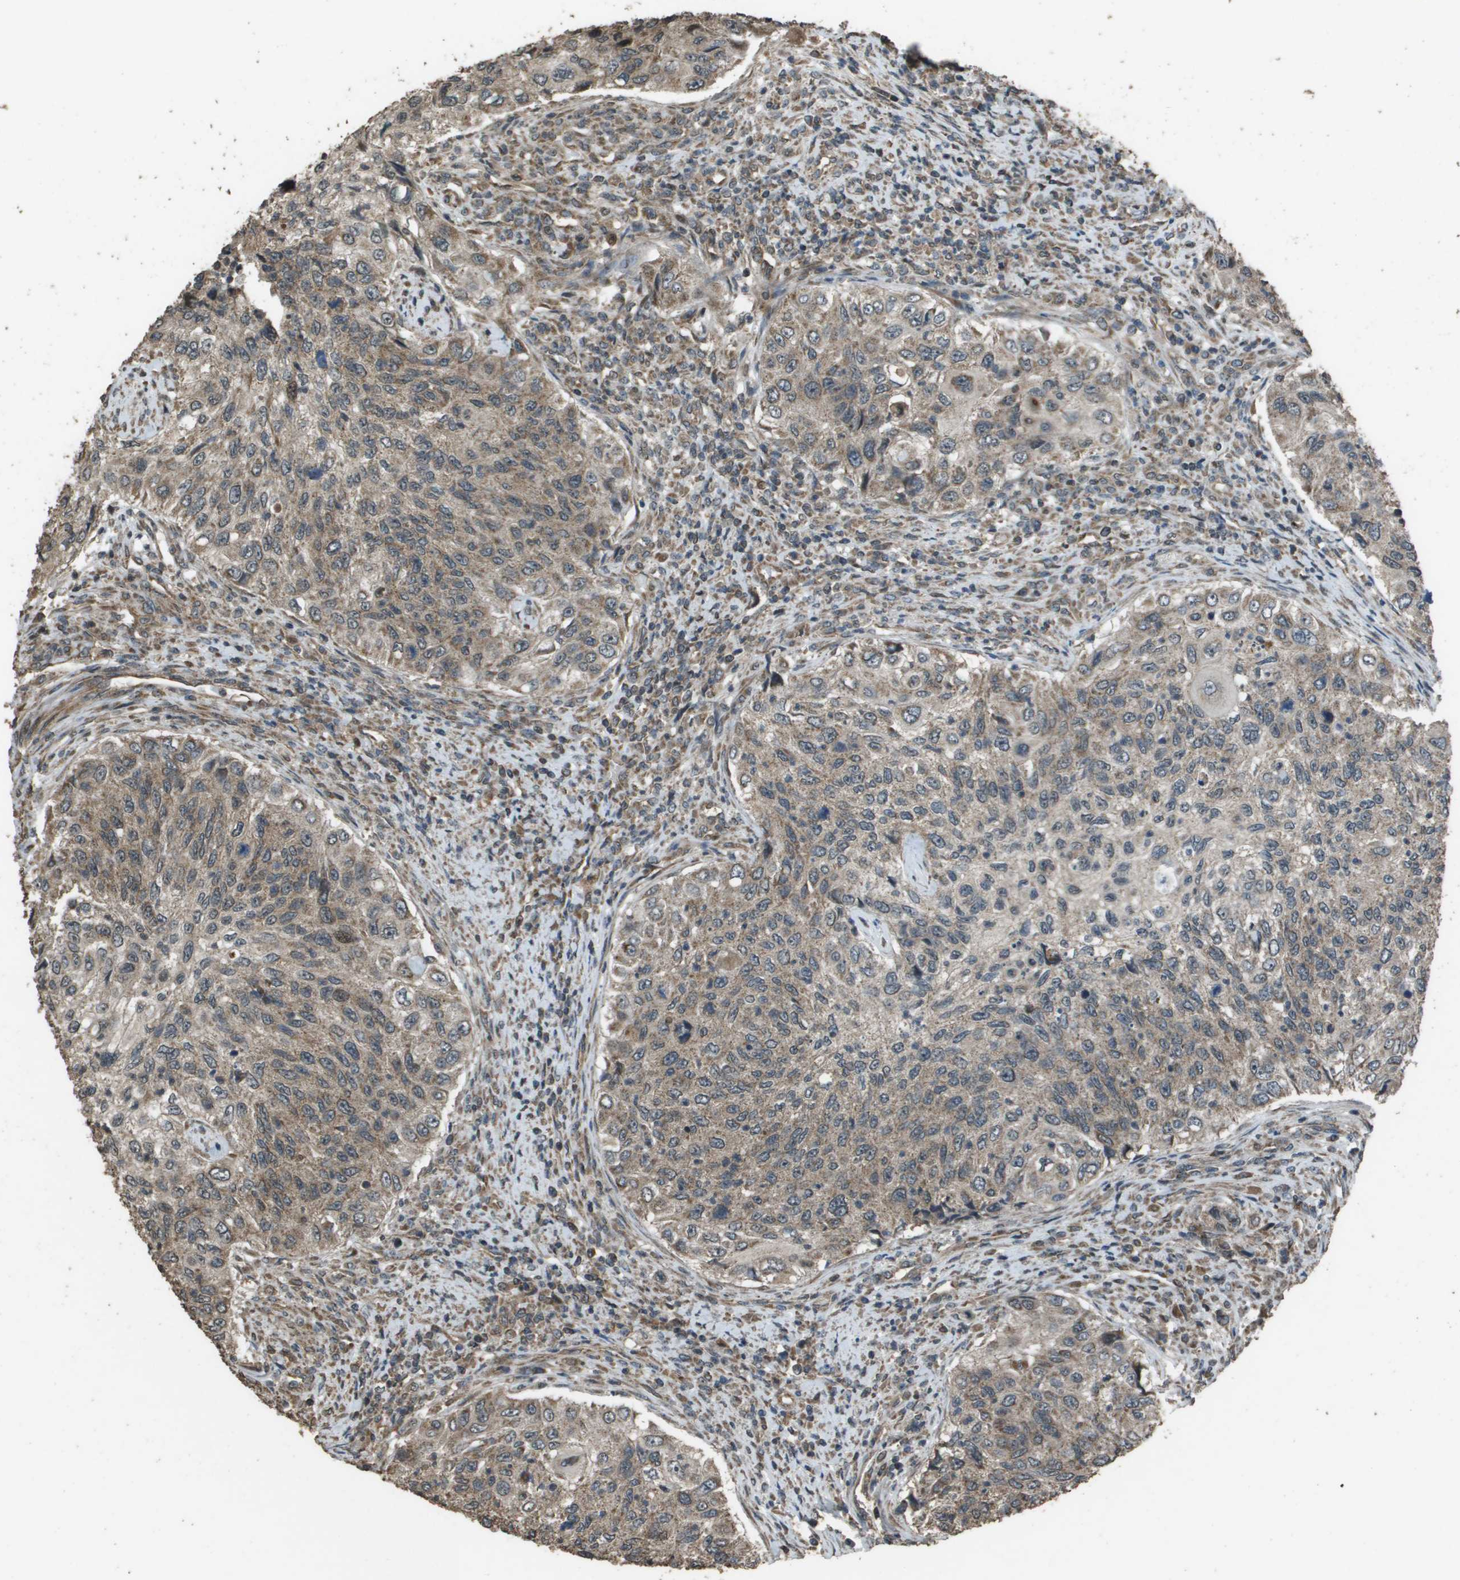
{"staining": {"intensity": "weak", "quantity": "25%-75%", "location": "cytoplasmic/membranous"}, "tissue": "urothelial cancer", "cell_type": "Tumor cells", "image_type": "cancer", "snomed": [{"axis": "morphology", "description": "Urothelial carcinoma, High grade"}, {"axis": "topography", "description": "Urinary bladder"}], "caption": "IHC image of neoplastic tissue: human high-grade urothelial carcinoma stained using immunohistochemistry demonstrates low levels of weak protein expression localized specifically in the cytoplasmic/membranous of tumor cells, appearing as a cytoplasmic/membranous brown color.", "gene": "FIG4", "patient": {"sex": "female", "age": 60}}